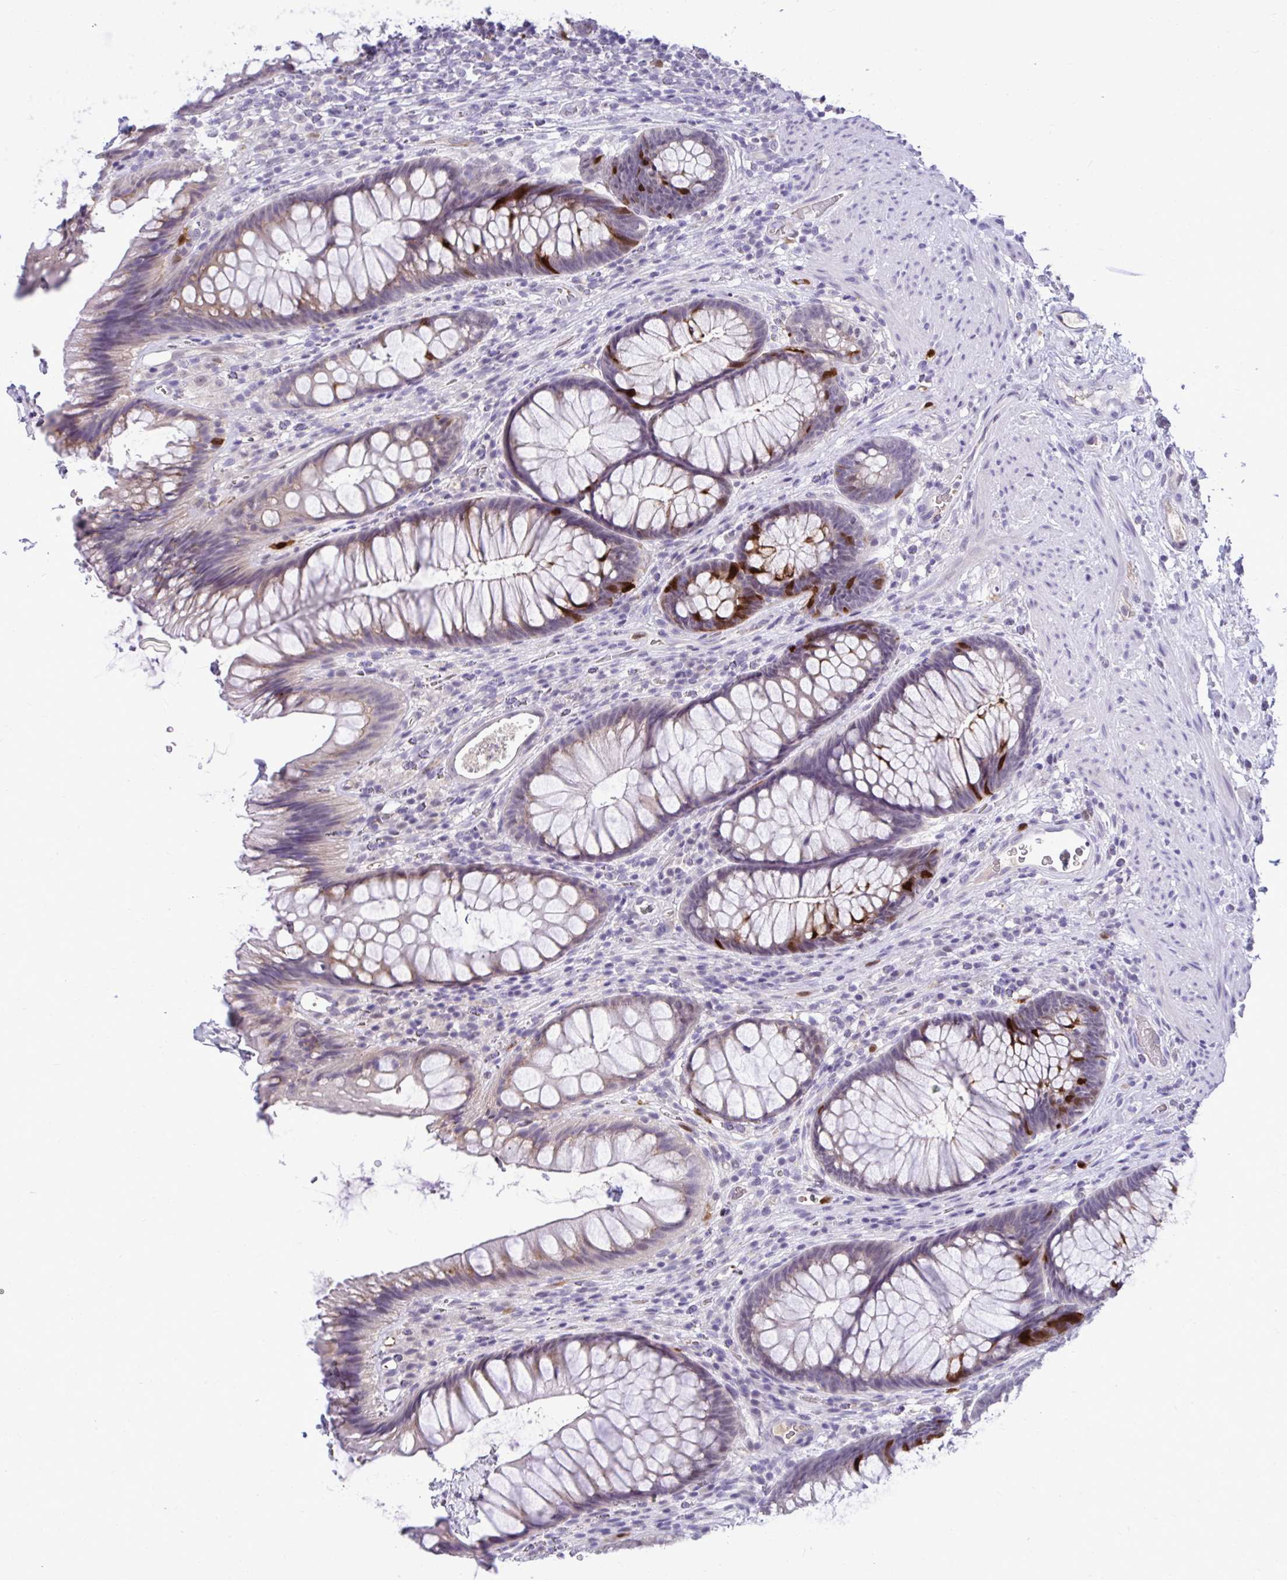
{"staining": {"intensity": "strong", "quantity": "<25%", "location": "cytoplasmic/membranous"}, "tissue": "rectum", "cell_type": "Glandular cells", "image_type": "normal", "snomed": [{"axis": "morphology", "description": "Normal tissue, NOS"}, {"axis": "topography", "description": "Rectum"}], "caption": "An IHC micrograph of unremarkable tissue is shown. Protein staining in brown highlights strong cytoplasmic/membranous positivity in rectum within glandular cells. (DAB (3,3'-diaminobenzidine) = brown stain, brightfield microscopy at high magnification).", "gene": "CDC20", "patient": {"sex": "male", "age": 53}}